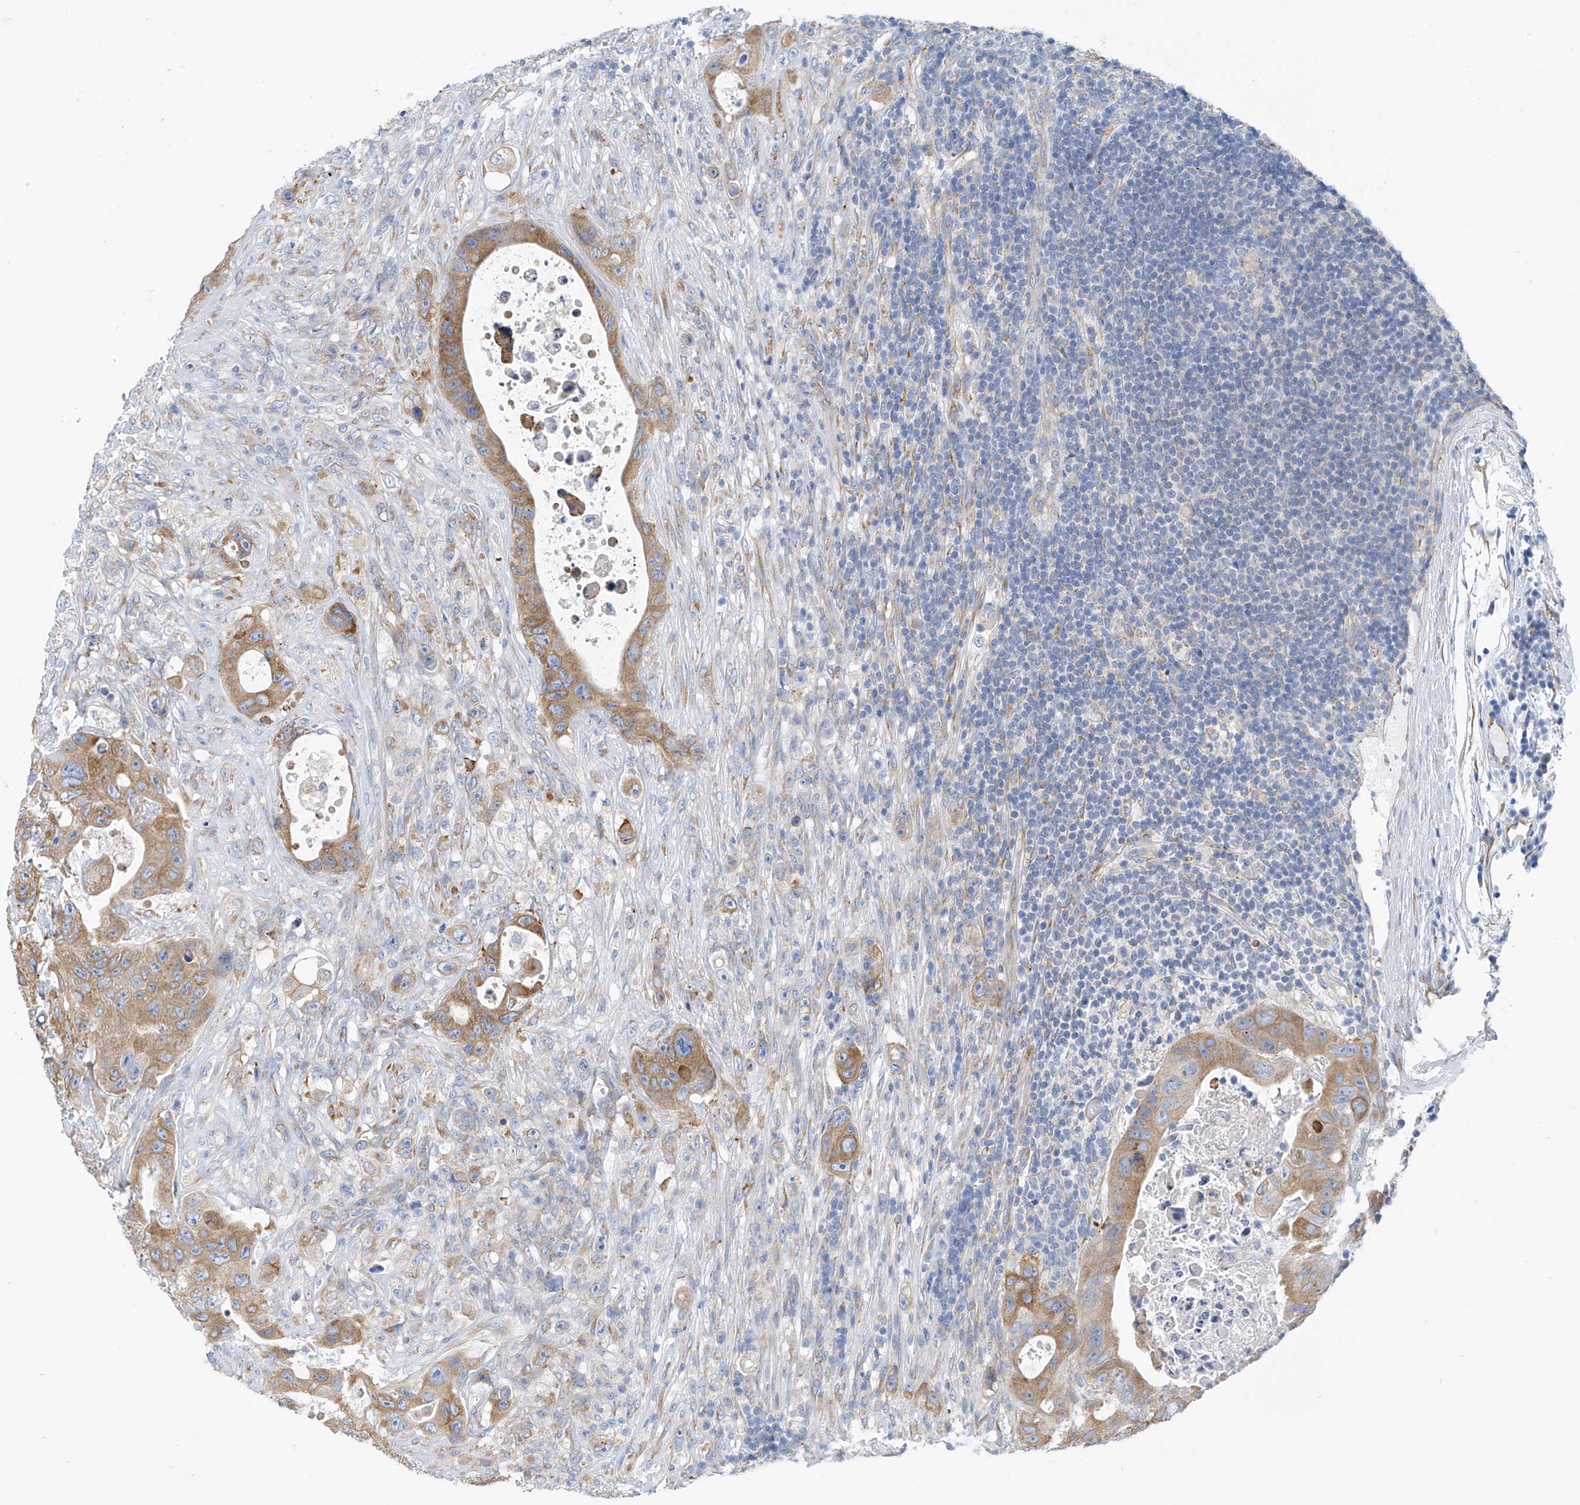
{"staining": {"intensity": "moderate", "quantity": "25%-75%", "location": "cytoplasmic/membranous"}, "tissue": "colorectal cancer", "cell_type": "Tumor cells", "image_type": "cancer", "snomed": [{"axis": "morphology", "description": "Adenocarcinoma, NOS"}, {"axis": "topography", "description": "Colon"}], "caption": "IHC (DAB) staining of human colorectal cancer shows moderate cytoplasmic/membranous protein staining in approximately 25%-75% of tumor cells.", "gene": "RCN2", "patient": {"sex": "female", "age": 46}}